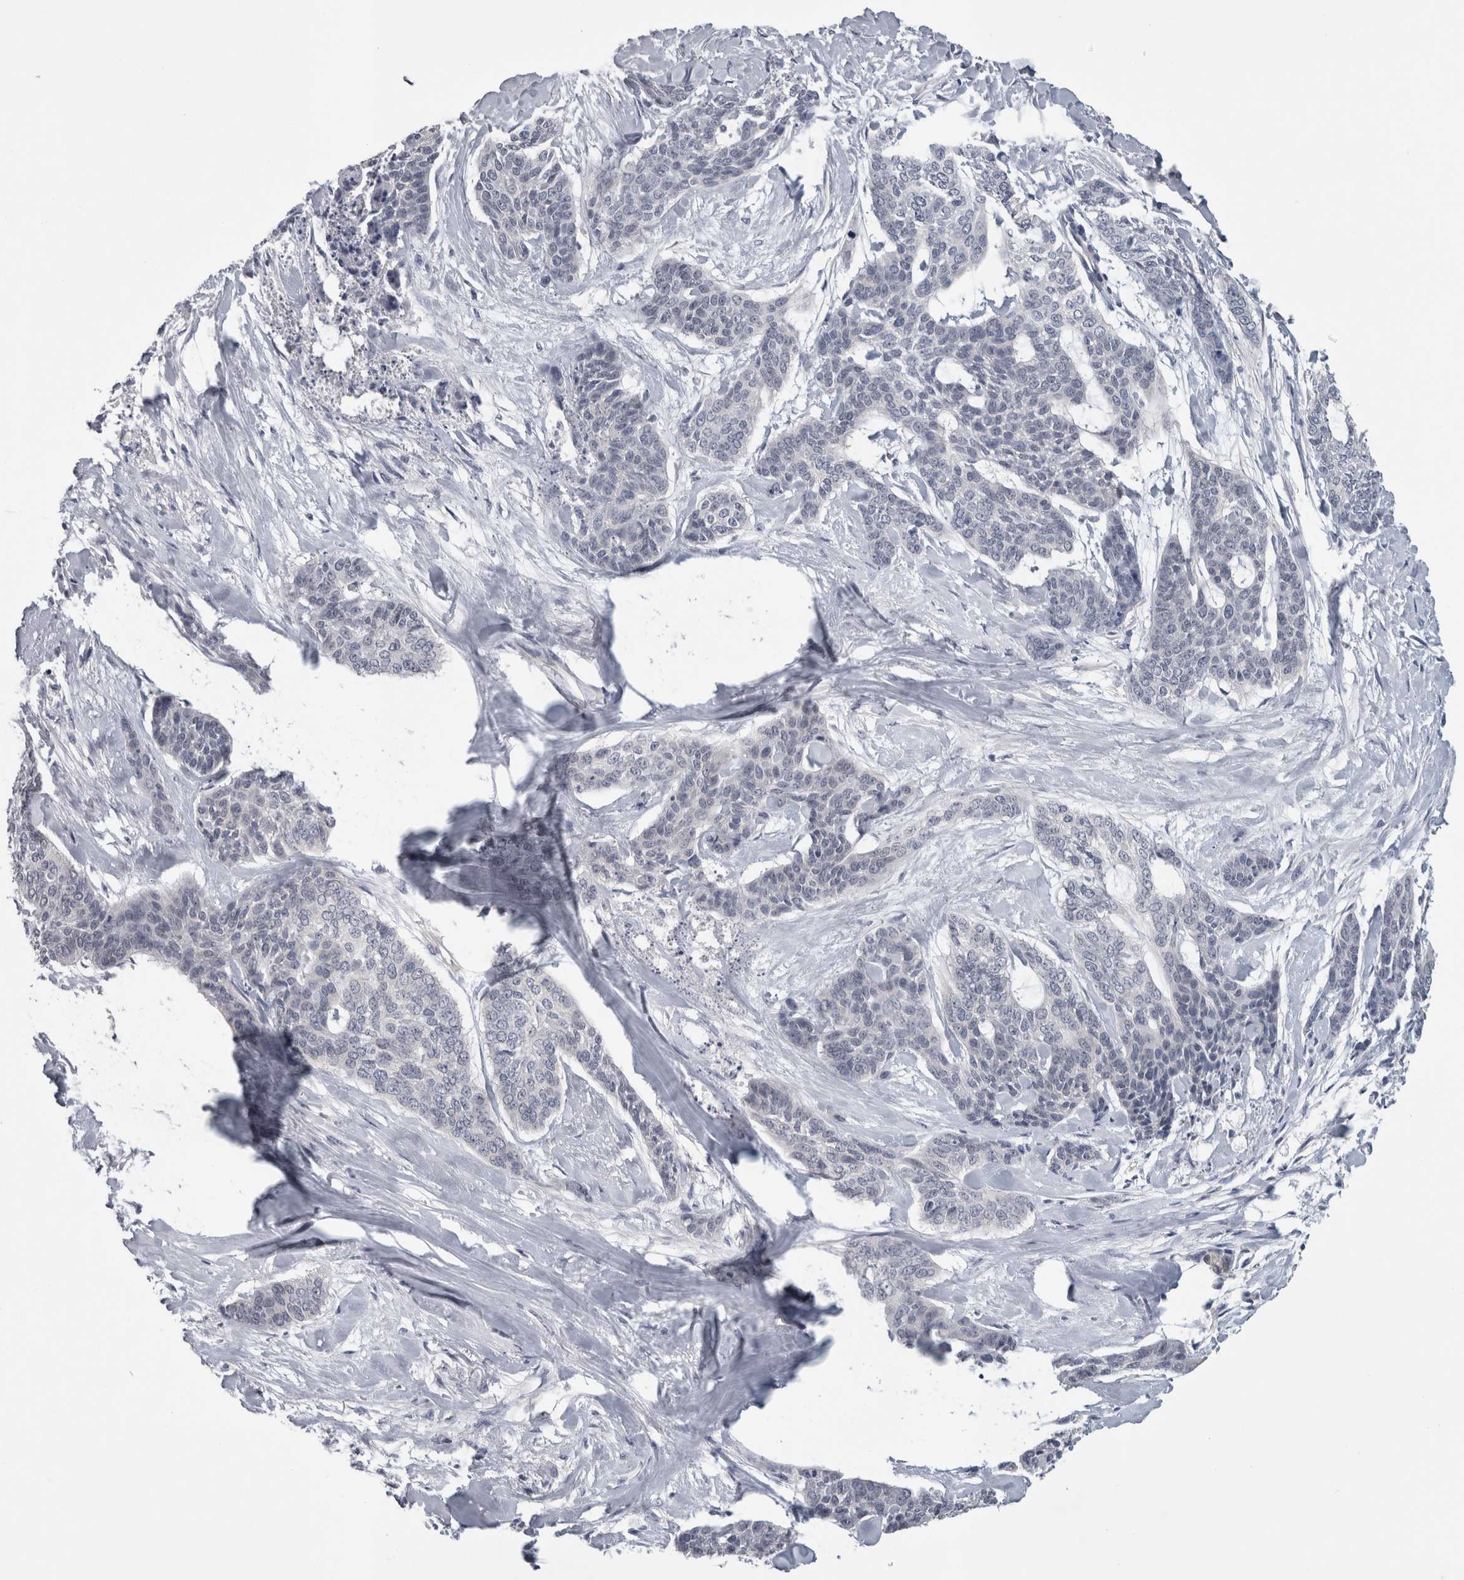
{"staining": {"intensity": "negative", "quantity": "none", "location": "none"}, "tissue": "skin cancer", "cell_type": "Tumor cells", "image_type": "cancer", "snomed": [{"axis": "morphology", "description": "Basal cell carcinoma"}, {"axis": "topography", "description": "Skin"}], "caption": "Image shows no significant protein positivity in tumor cells of skin basal cell carcinoma.", "gene": "NAPRT", "patient": {"sex": "female", "age": 64}}